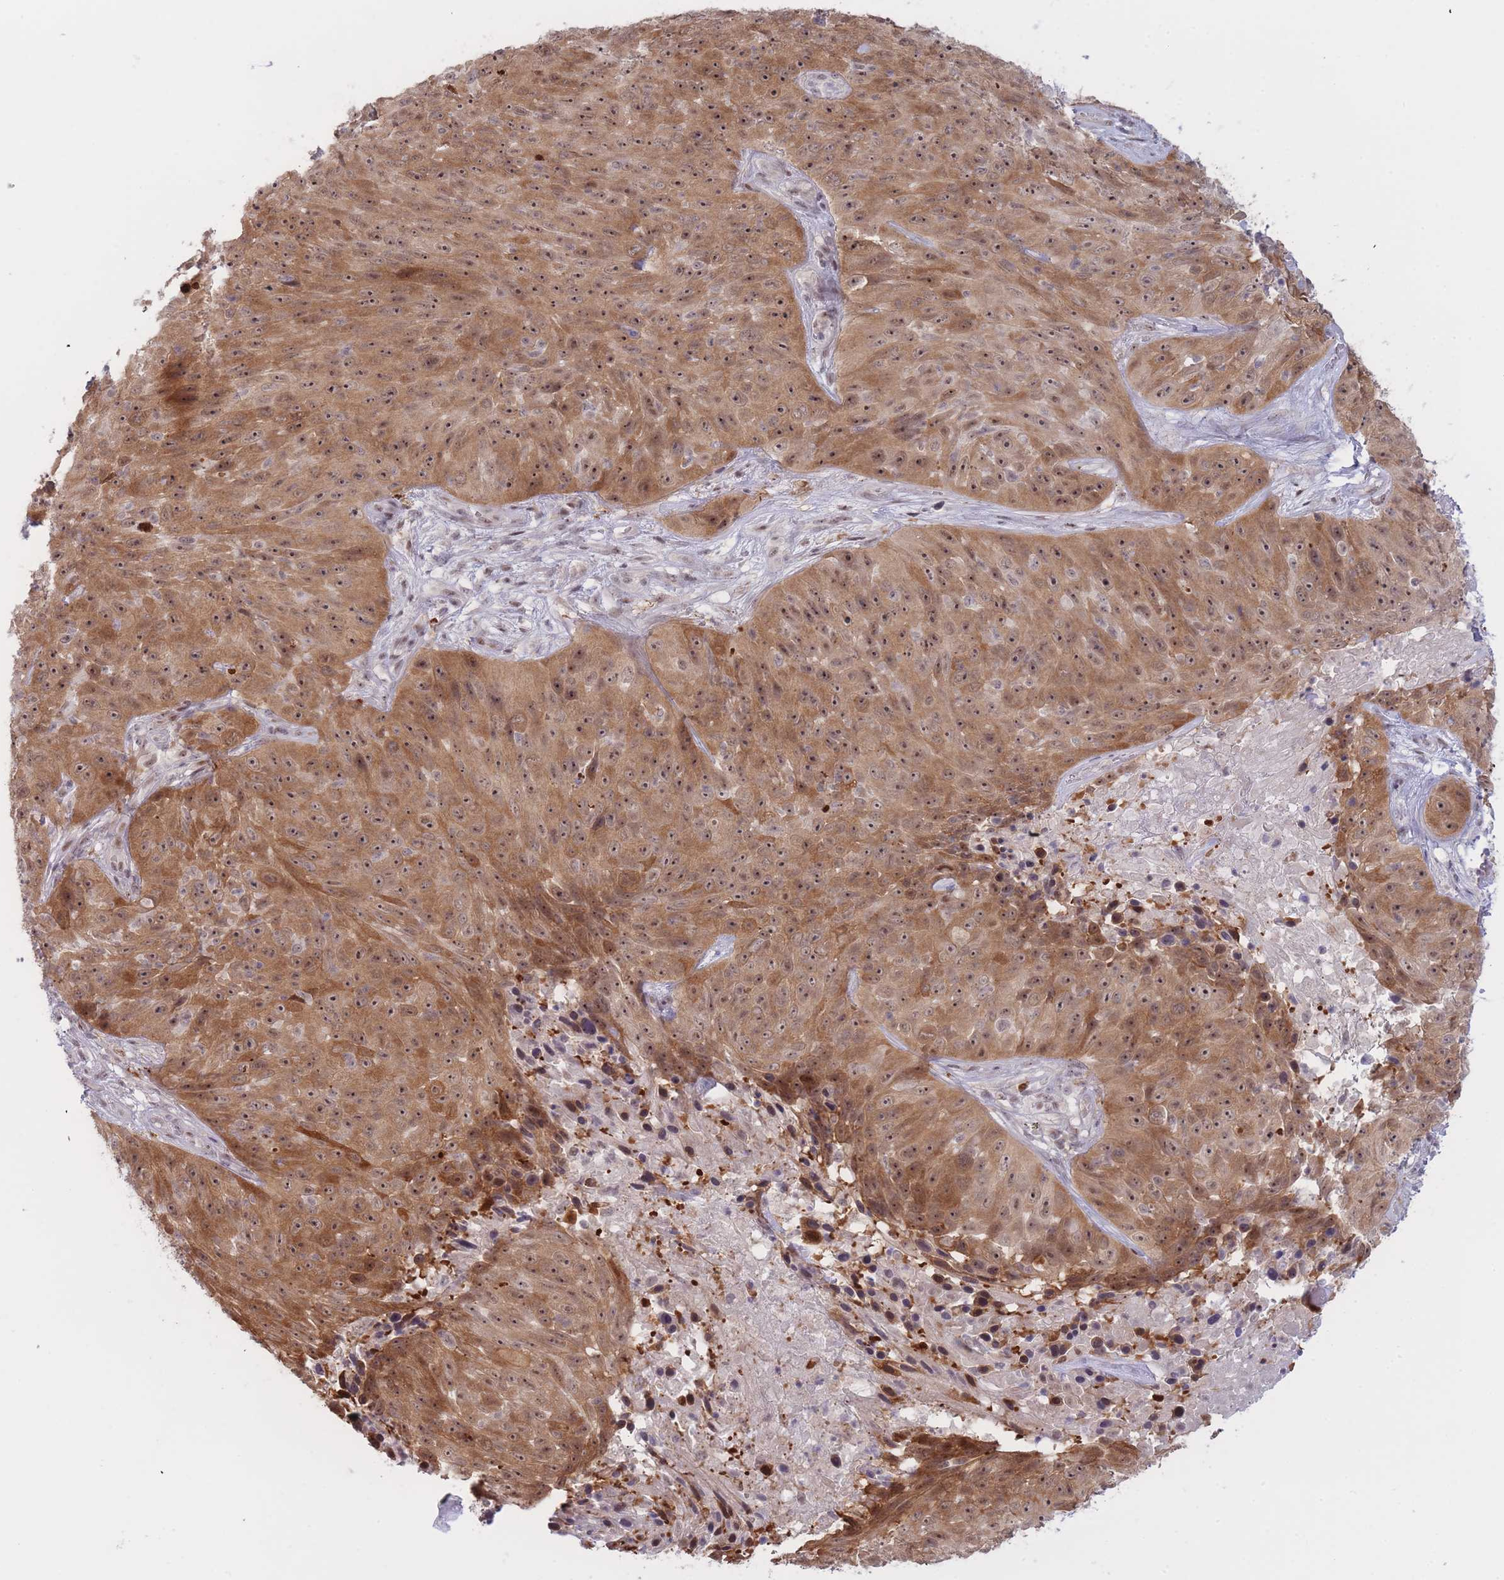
{"staining": {"intensity": "moderate", "quantity": ">75%", "location": "cytoplasmic/membranous,nuclear"}, "tissue": "skin cancer", "cell_type": "Tumor cells", "image_type": "cancer", "snomed": [{"axis": "morphology", "description": "Squamous cell carcinoma, NOS"}, {"axis": "topography", "description": "Skin"}], "caption": "Immunohistochemical staining of human skin squamous cell carcinoma reveals medium levels of moderate cytoplasmic/membranous and nuclear protein expression in about >75% of tumor cells. Using DAB (brown) and hematoxylin (blue) stains, captured at high magnification using brightfield microscopy.", "gene": "DEAF1", "patient": {"sex": "female", "age": 87}}